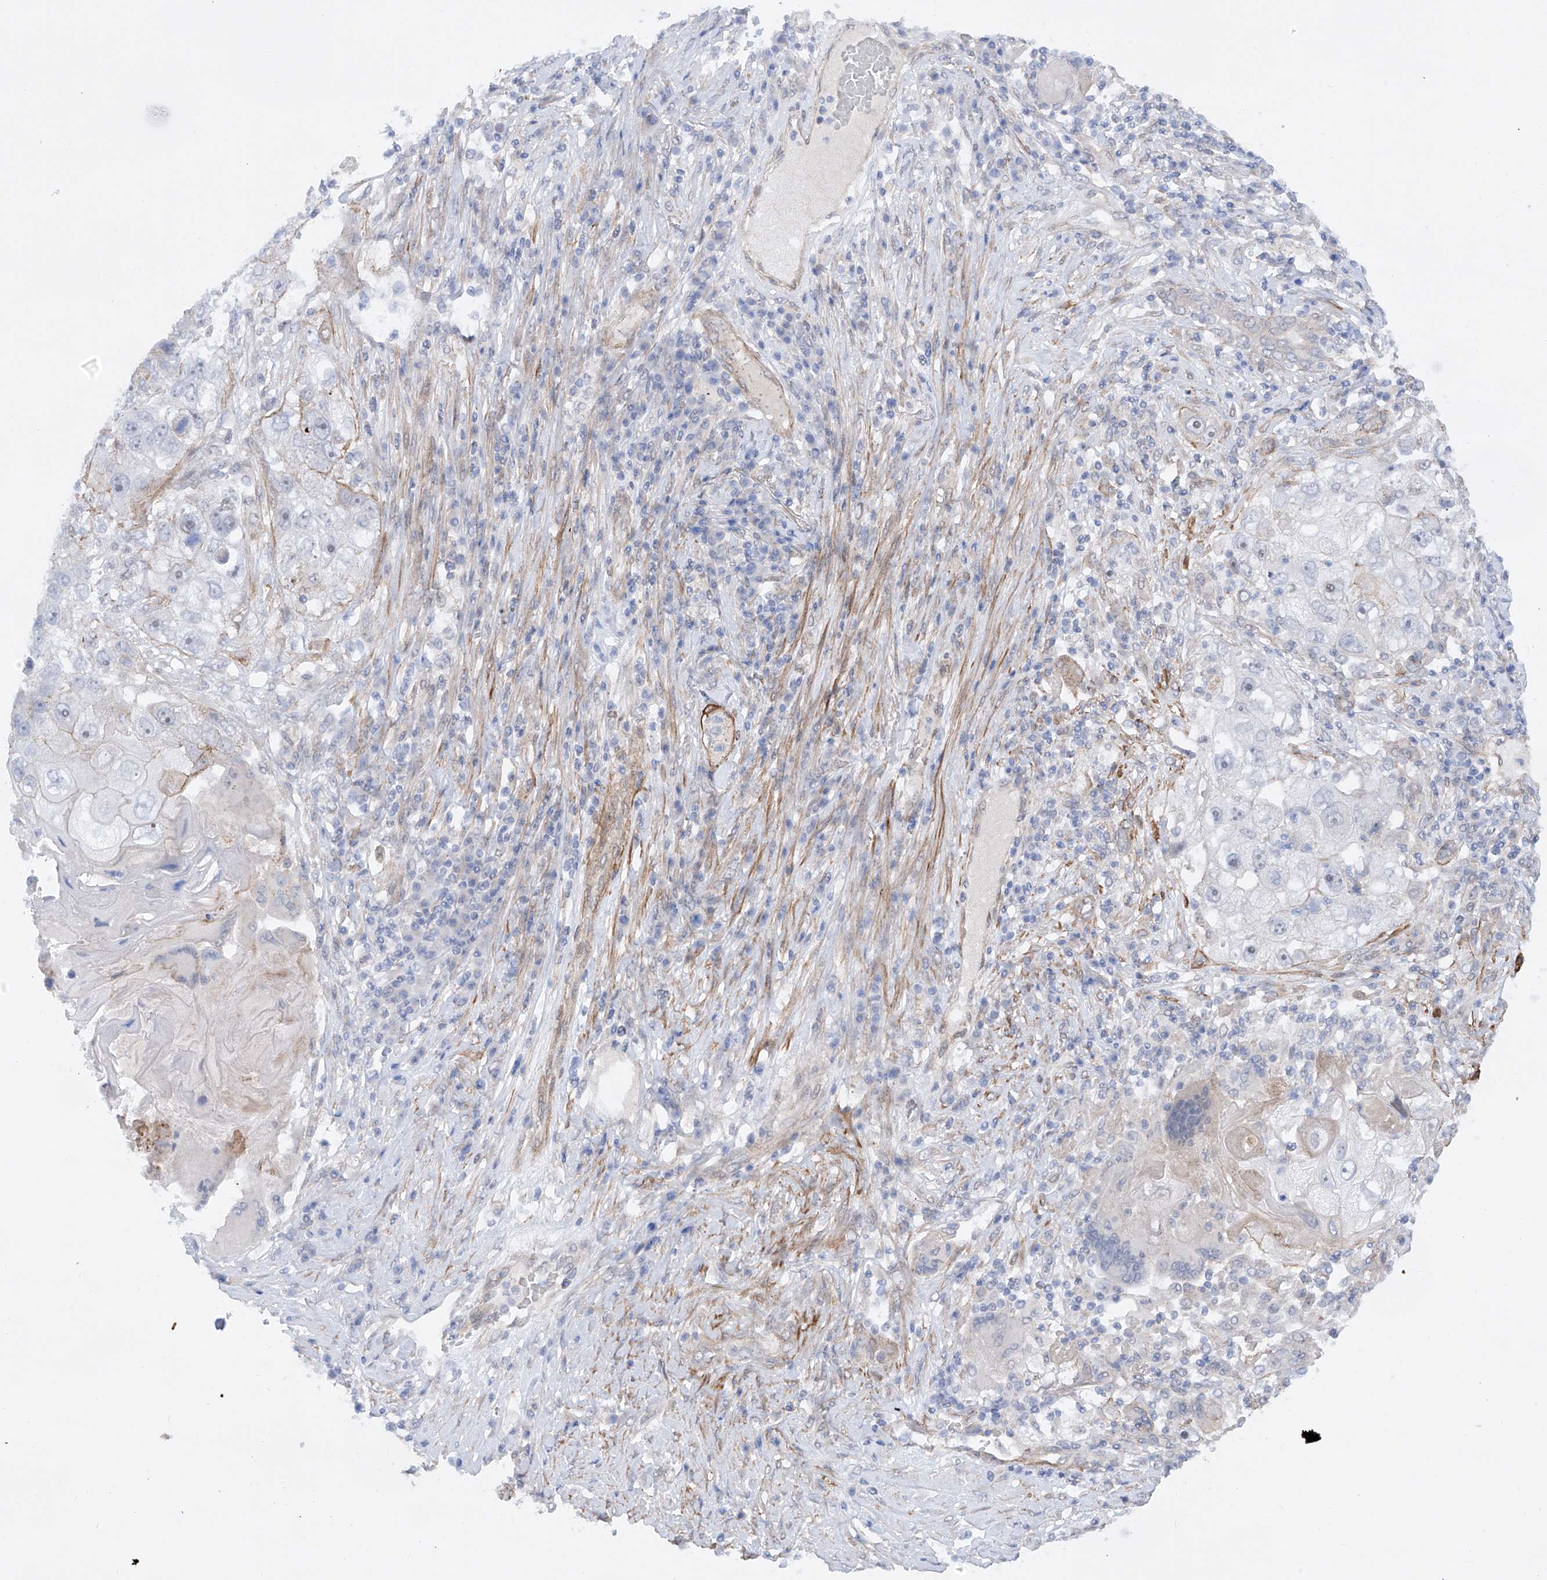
{"staining": {"intensity": "moderate", "quantity": "25%-75%", "location": "cytoplasmic/membranous"}, "tissue": "lung cancer", "cell_type": "Tumor cells", "image_type": "cancer", "snomed": [{"axis": "morphology", "description": "Squamous cell carcinoma, NOS"}, {"axis": "topography", "description": "Lung"}], "caption": "Lung cancer stained with immunohistochemistry displays moderate cytoplasmic/membranous staining in approximately 25%-75% of tumor cells. (brown staining indicates protein expression, while blue staining denotes nuclei).", "gene": "ZNF490", "patient": {"sex": "male", "age": 61}}